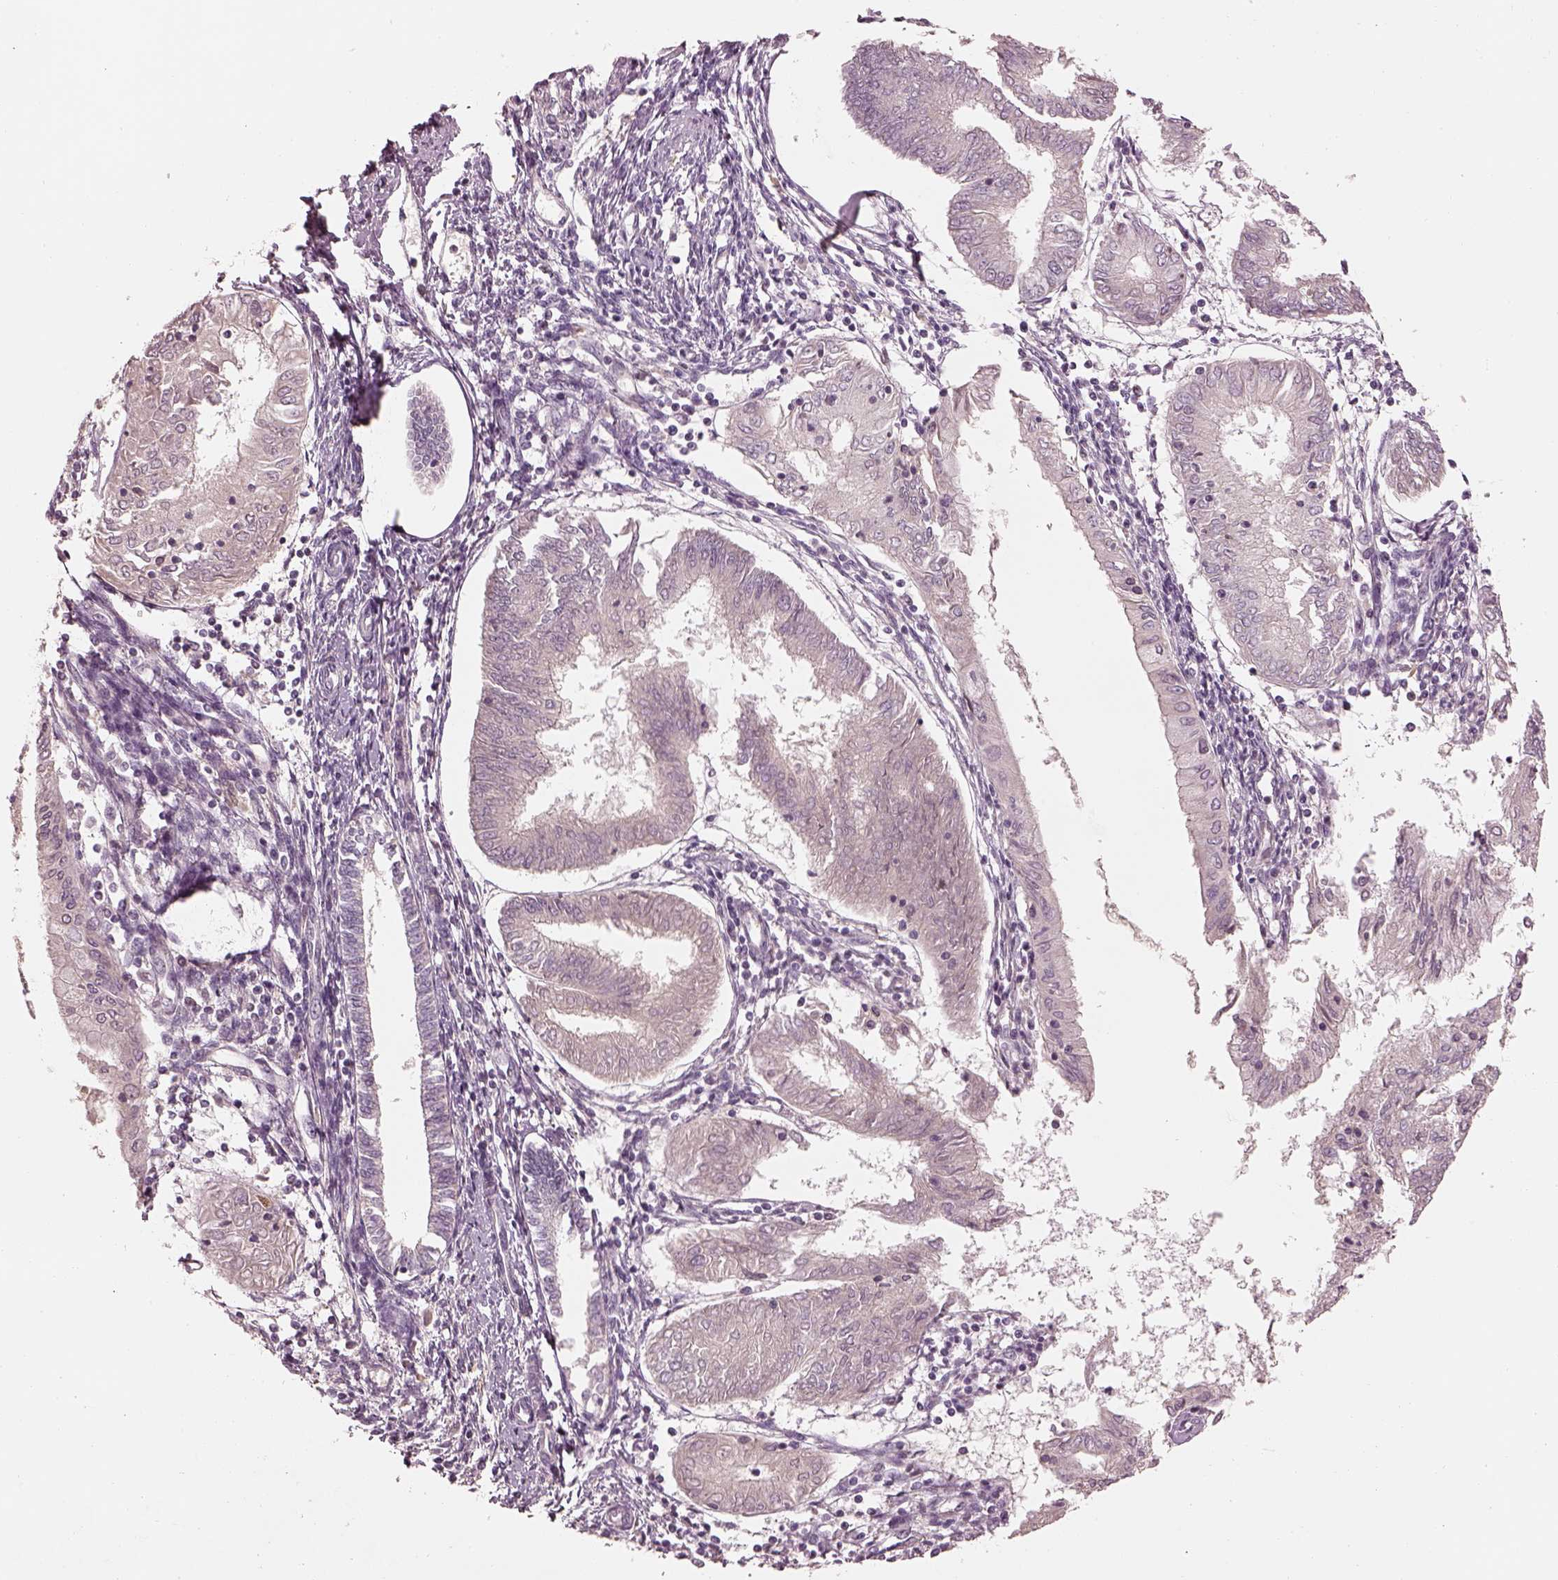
{"staining": {"intensity": "negative", "quantity": "none", "location": "none"}, "tissue": "endometrial cancer", "cell_type": "Tumor cells", "image_type": "cancer", "snomed": [{"axis": "morphology", "description": "Adenocarcinoma, NOS"}, {"axis": "topography", "description": "Endometrium"}], "caption": "DAB (3,3'-diaminobenzidine) immunohistochemical staining of endometrial cancer (adenocarcinoma) shows no significant positivity in tumor cells.", "gene": "TLX3", "patient": {"sex": "female", "age": 68}}